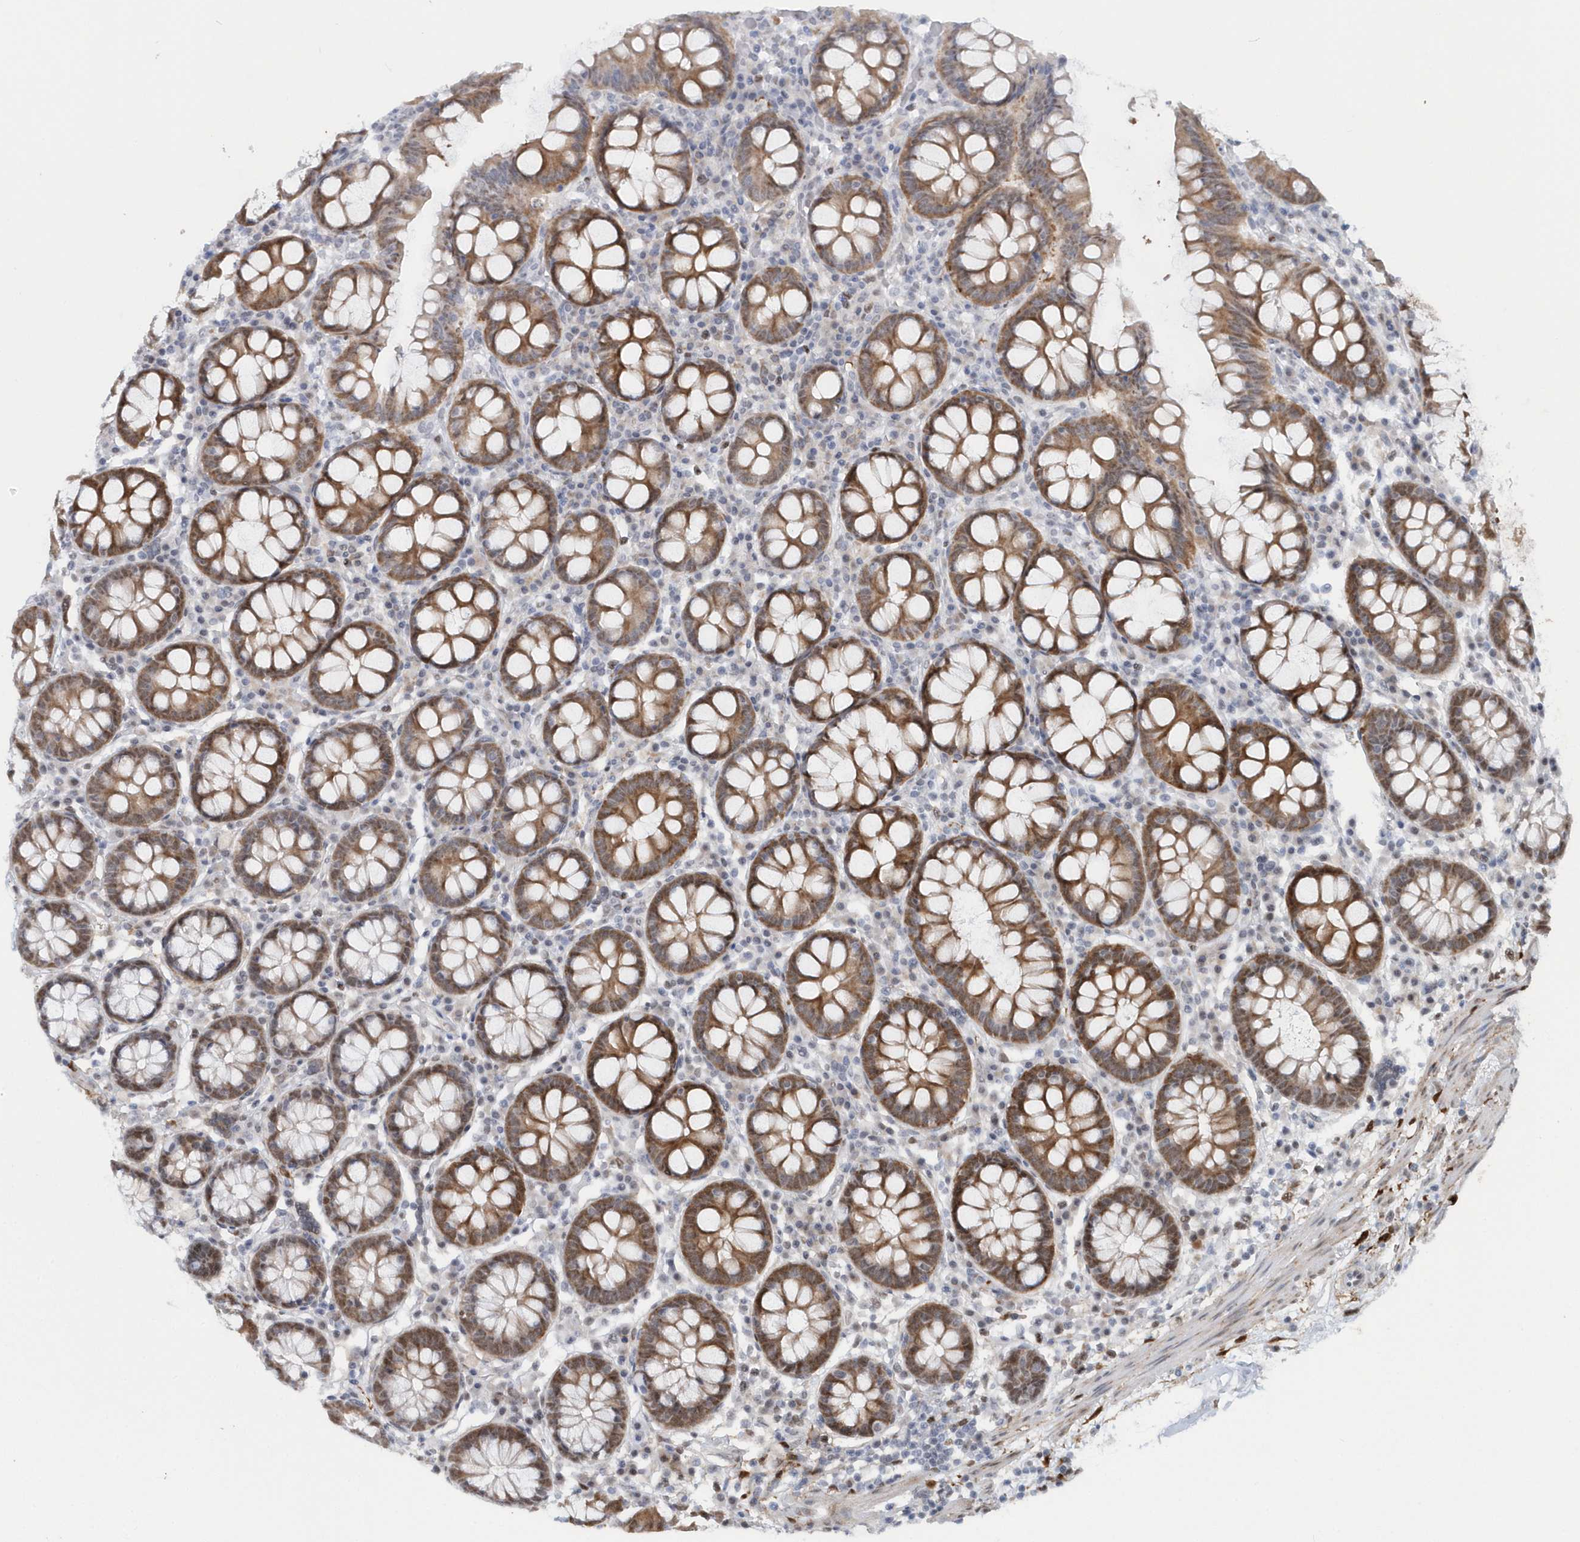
{"staining": {"intensity": "negative", "quantity": "none", "location": "none"}, "tissue": "colon", "cell_type": "Endothelial cells", "image_type": "normal", "snomed": [{"axis": "morphology", "description": "Normal tissue, NOS"}, {"axis": "topography", "description": "Colon"}], "caption": "Protein analysis of benign colon displays no significant expression in endothelial cells. Nuclei are stained in blue.", "gene": "ASCL4", "patient": {"sex": "female", "age": 79}}